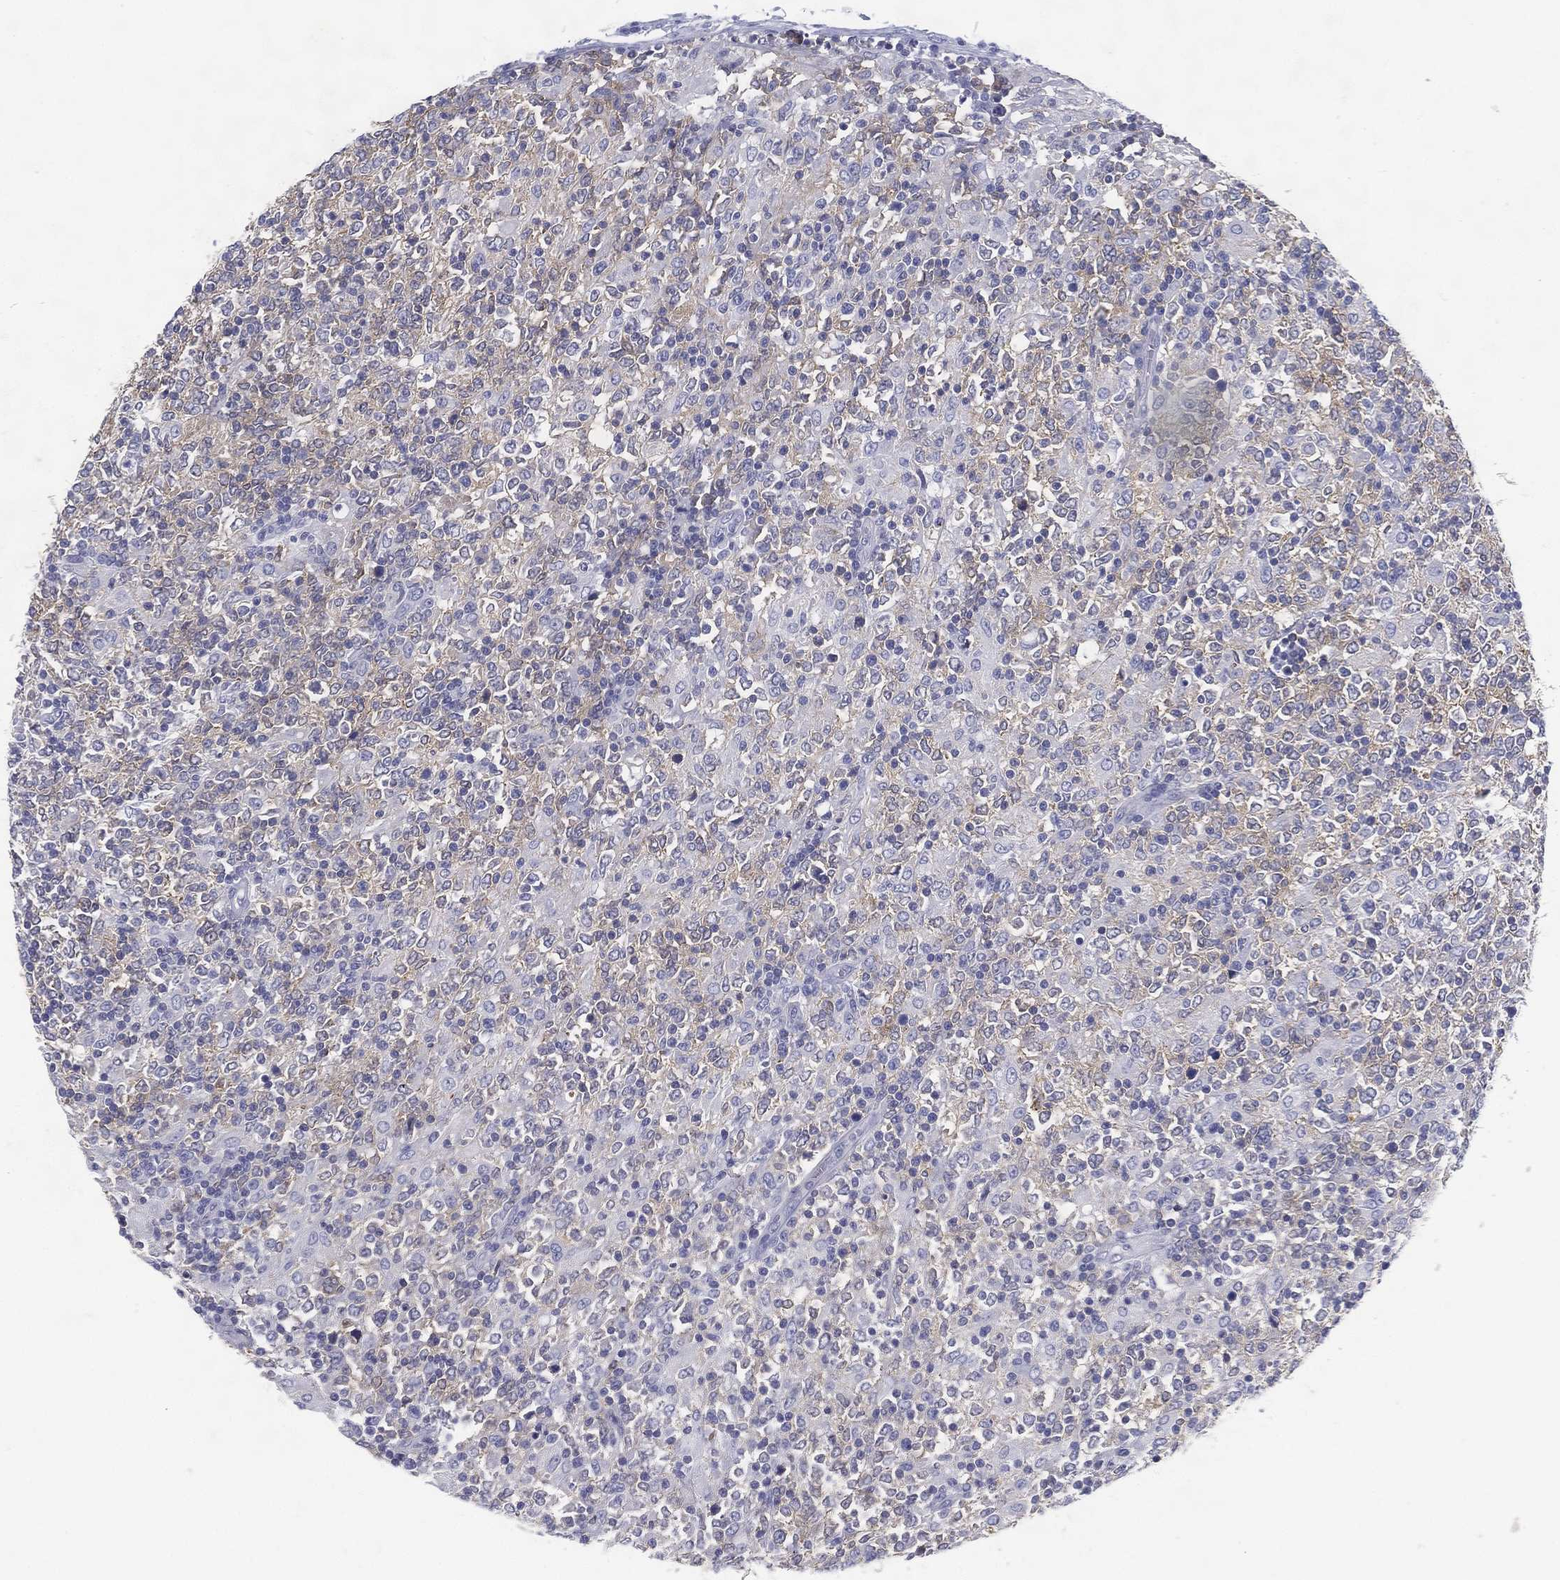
{"staining": {"intensity": "negative", "quantity": "none", "location": "none"}, "tissue": "lymphoma", "cell_type": "Tumor cells", "image_type": "cancer", "snomed": [{"axis": "morphology", "description": "Malignant lymphoma, non-Hodgkin's type, High grade"}, {"axis": "topography", "description": "Lymph node"}], "caption": "This is an immunohistochemistry histopathology image of malignant lymphoma, non-Hodgkin's type (high-grade). There is no staining in tumor cells.", "gene": "RGS13", "patient": {"sex": "female", "age": 84}}